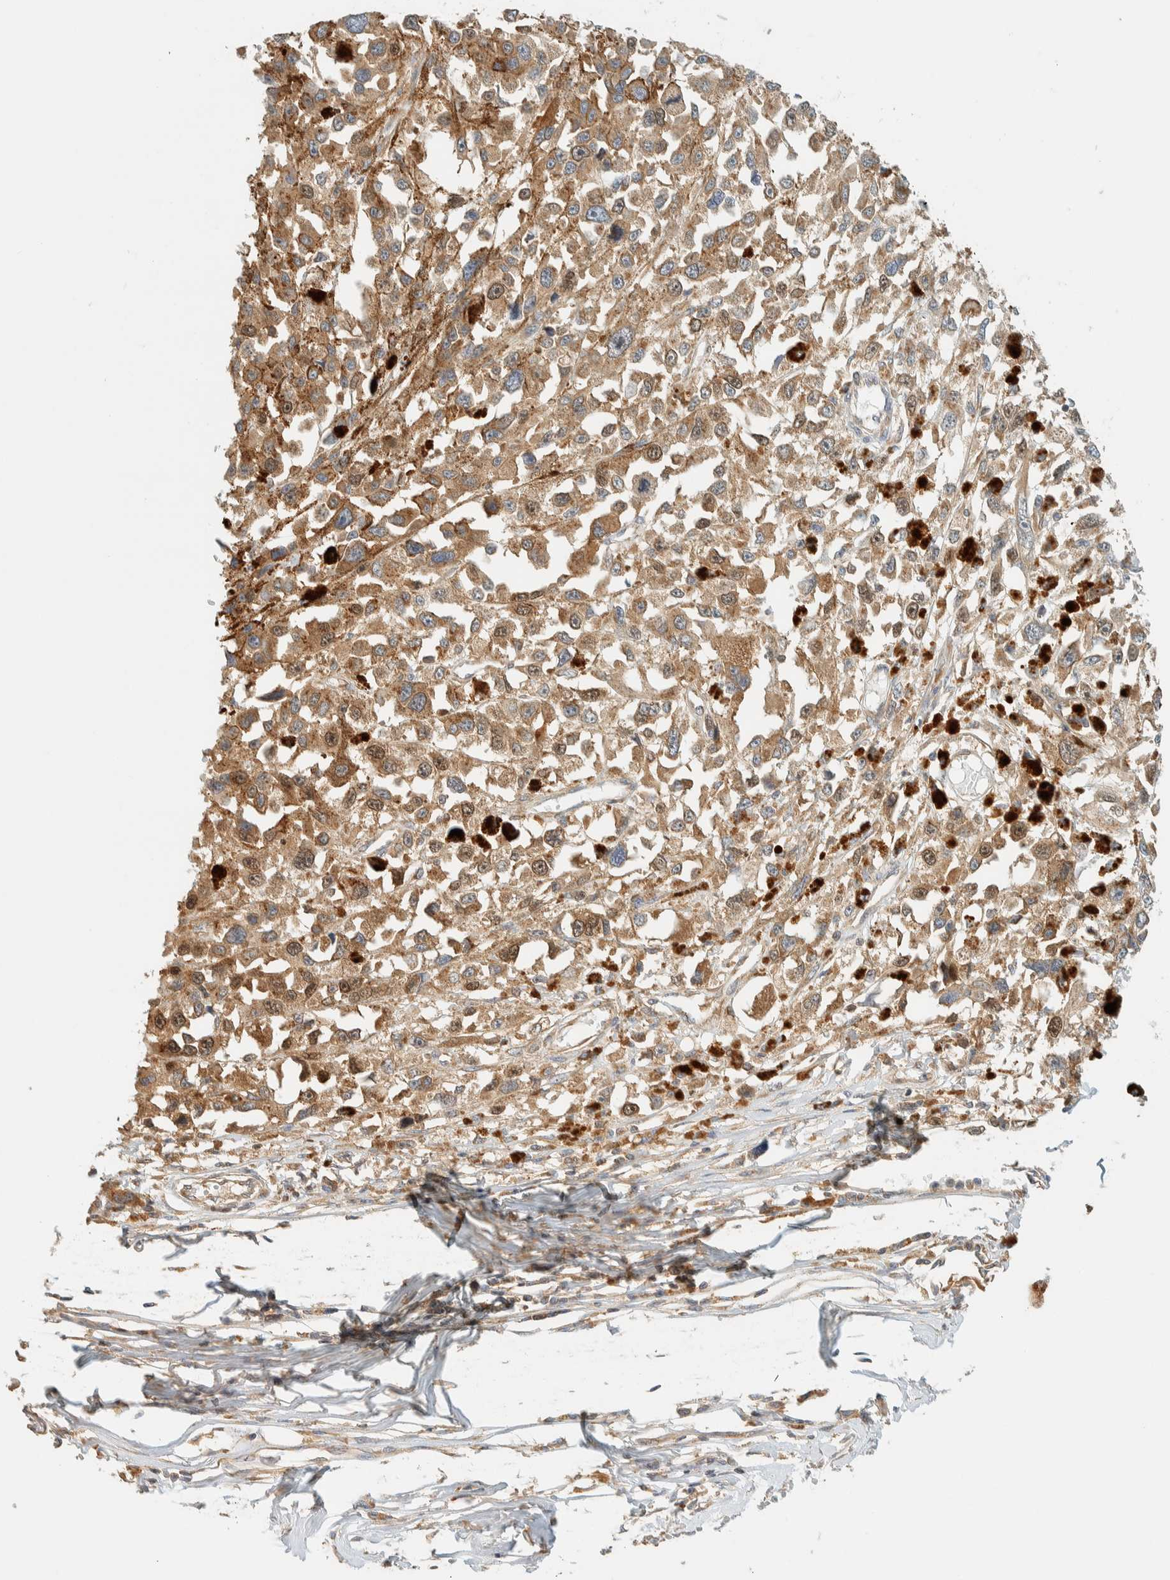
{"staining": {"intensity": "weak", "quantity": ">75%", "location": "cytoplasmic/membranous"}, "tissue": "melanoma", "cell_type": "Tumor cells", "image_type": "cancer", "snomed": [{"axis": "morphology", "description": "Malignant melanoma, Metastatic site"}, {"axis": "topography", "description": "Lymph node"}], "caption": "Immunohistochemistry (DAB (3,3'-diaminobenzidine)) staining of melanoma shows weak cytoplasmic/membranous protein positivity in approximately >75% of tumor cells.", "gene": "ARFGEF1", "patient": {"sex": "male", "age": 59}}